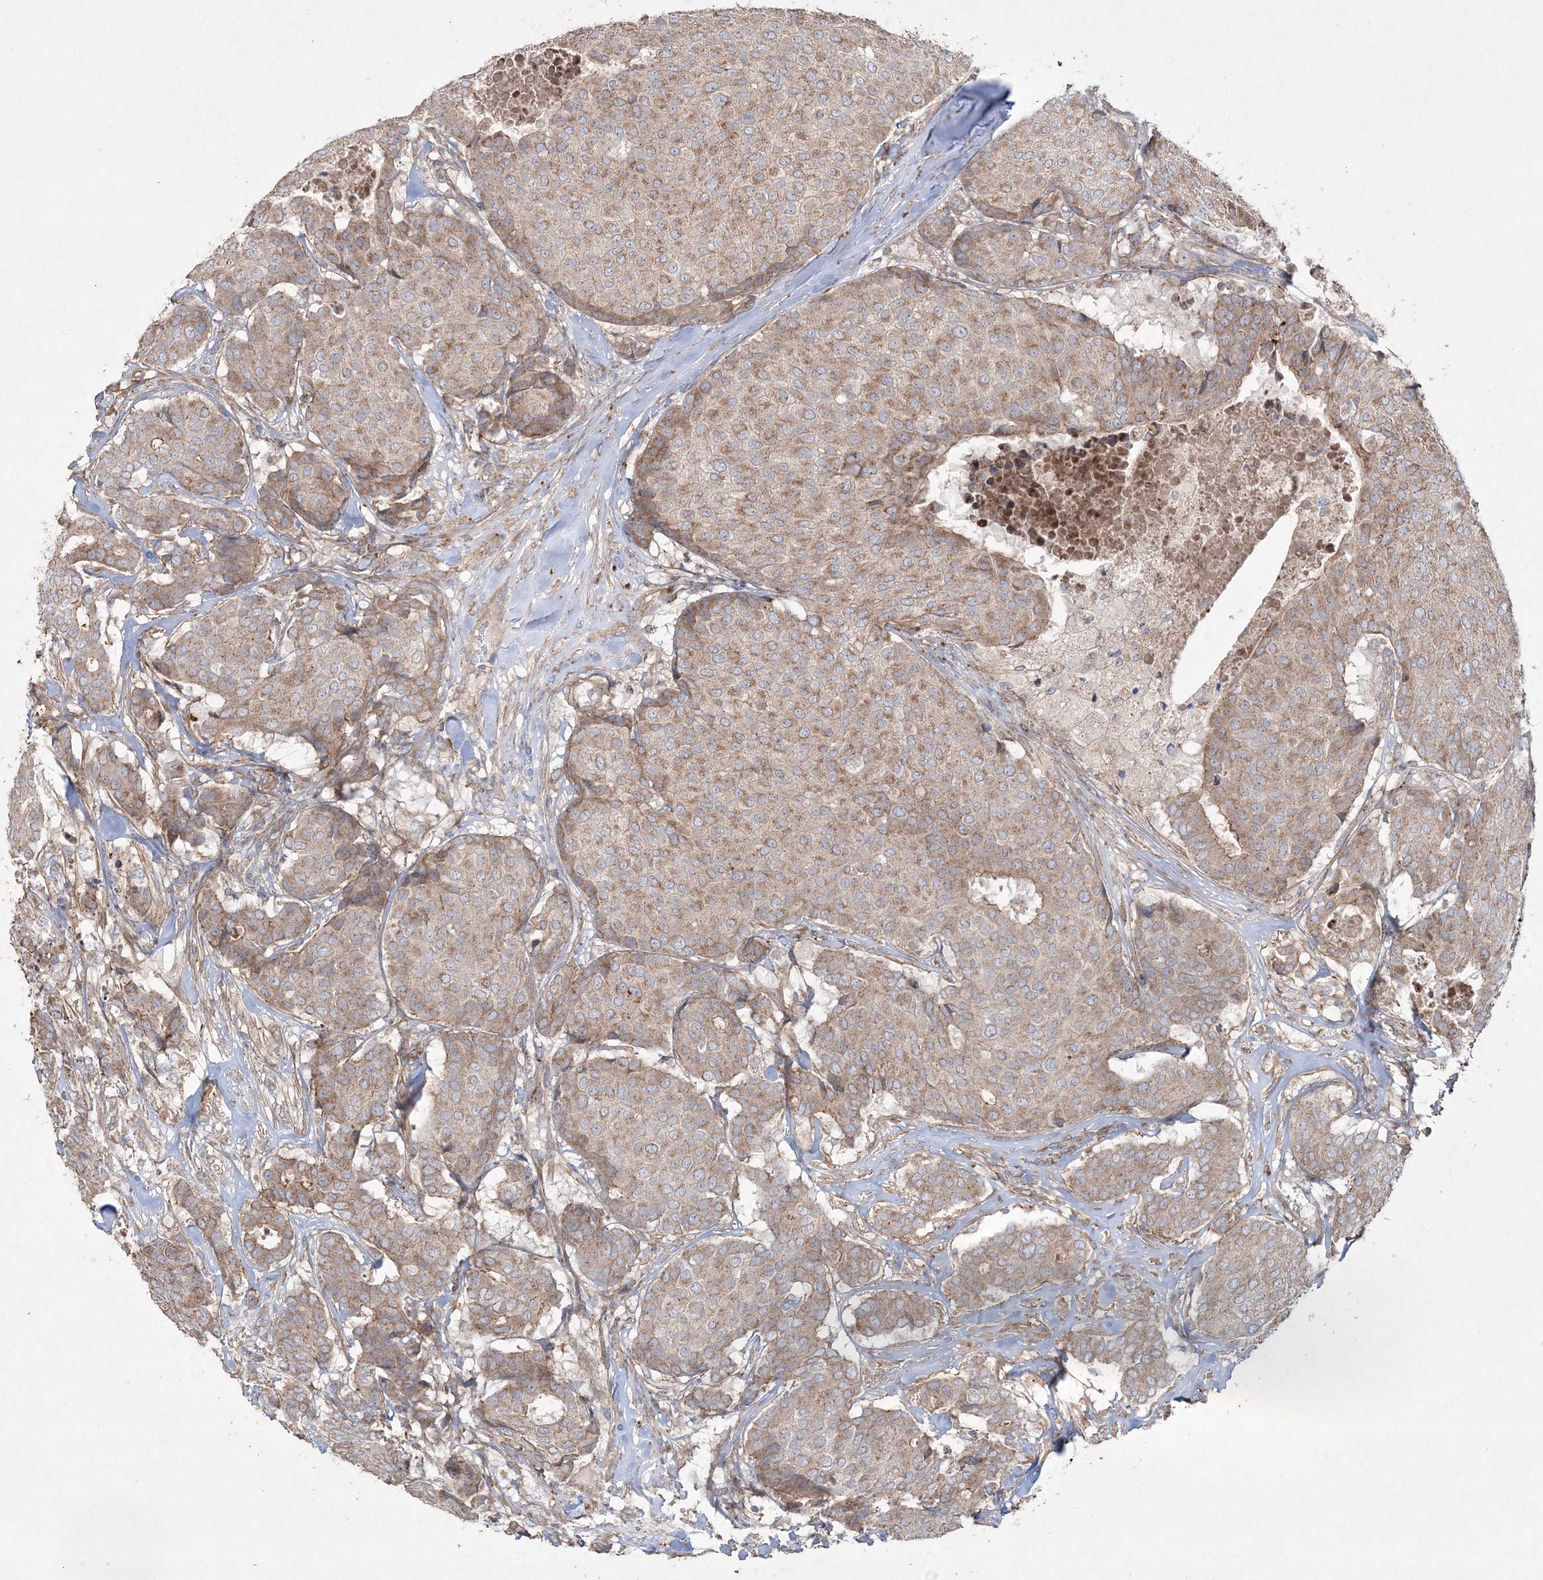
{"staining": {"intensity": "weak", "quantity": ">75%", "location": "cytoplasmic/membranous"}, "tissue": "breast cancer", "cell_type": "Tumor cells", "image_type": "cancer", "snomed": [{"axis": "morphology", "description": "Duct carcinoma"}, {"axis": "topography", "description": "Breast"}], "caption": "Brown immunohistochemical staining in breast cancer exhibits weak cytoplasmic/membranous positivity in about >75% of tumor cells.", "gene": "TTC7A", "patient": {"sex": "female", "age": 75}}